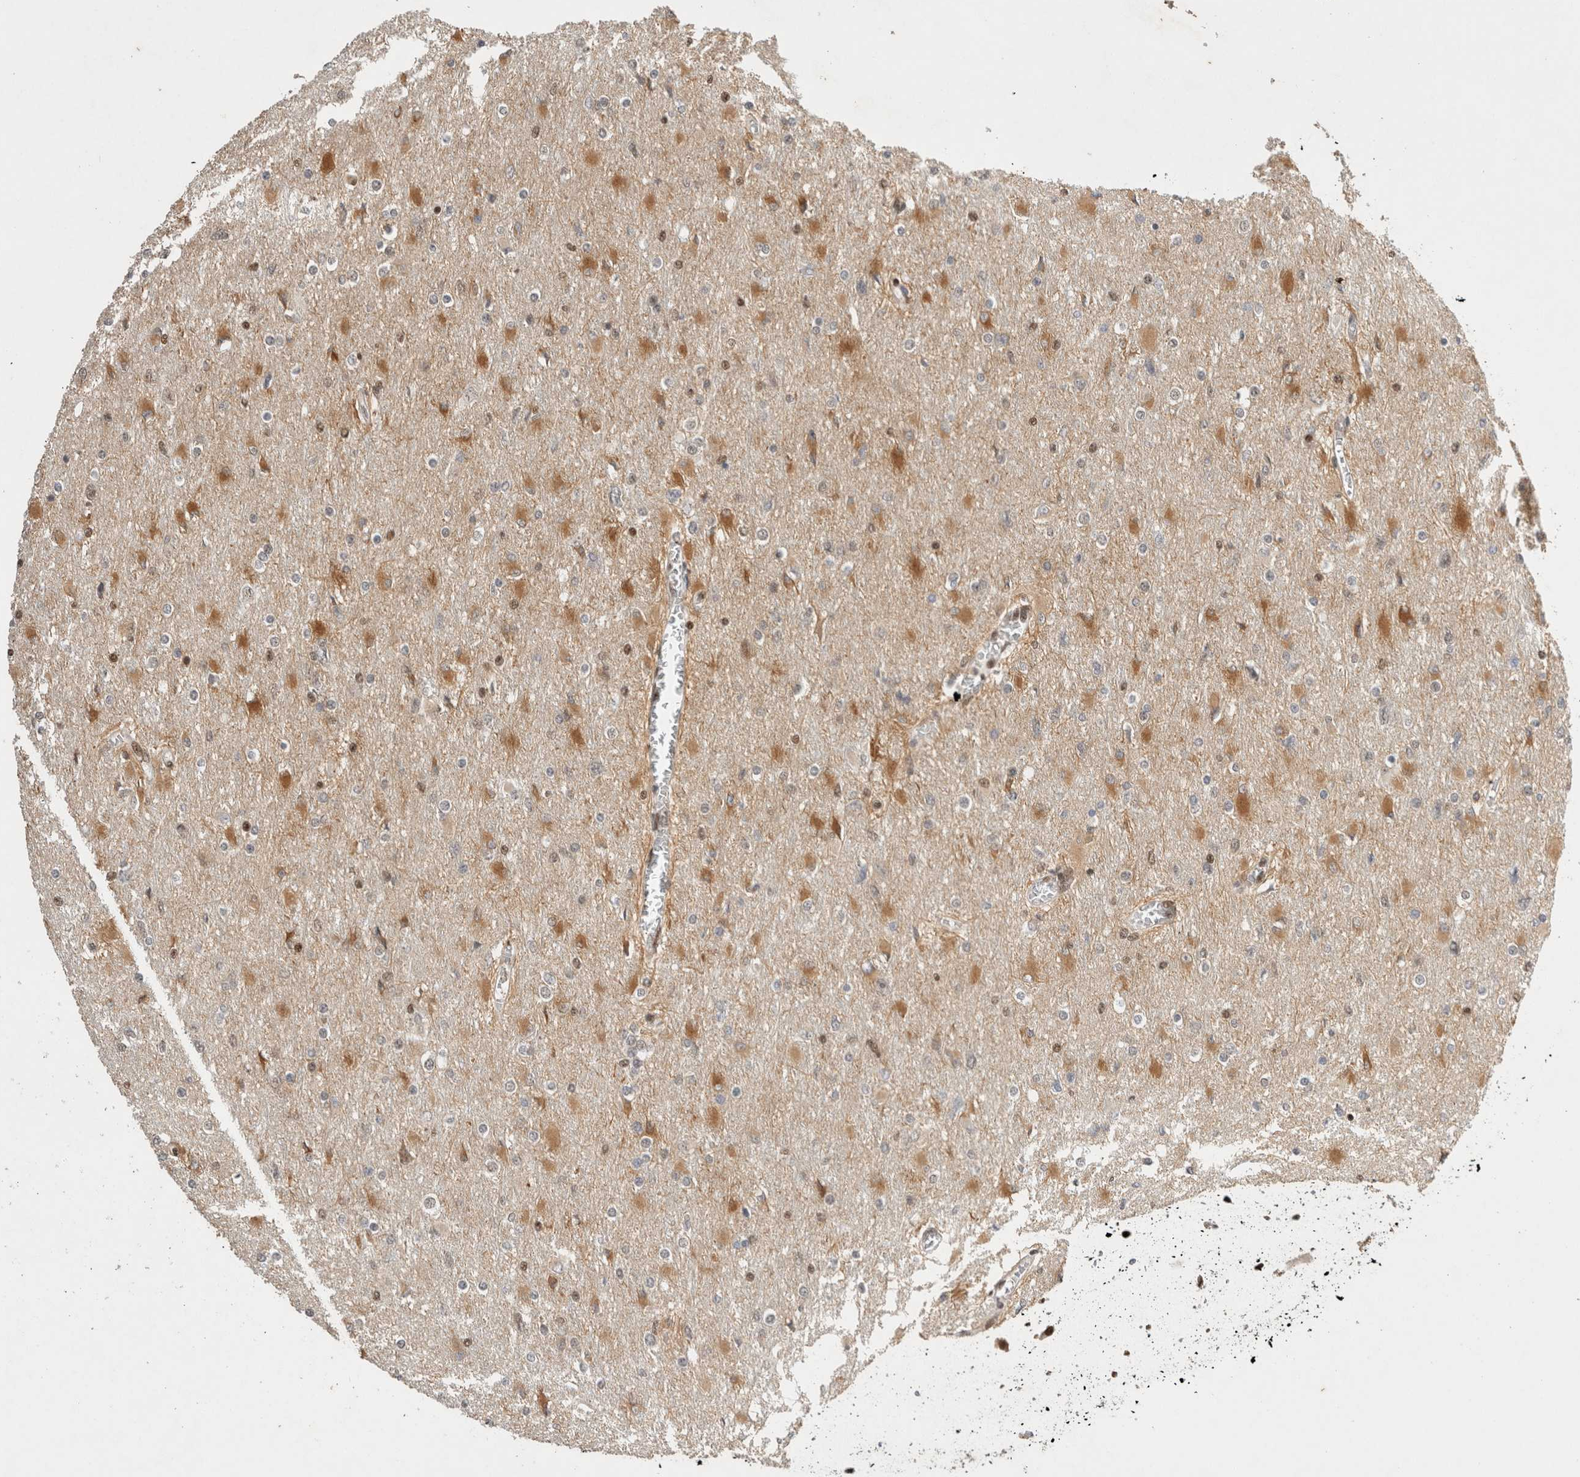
{"staining": {"intensity": "moderate", "quantity": "25%-75%", "location": "cytoplasmic/membranous"}, "tissue": "glioma", "cell_type": "Tumor cells", "image_type": "cancer", "snomed": [{"axis": "morphology", "description": "Glioma, malignant, High grade"}, {"axis": "topography", "description": "Cerebral cortex"}], "caption": "Immunohistochemical staining of malignant high-grade glioma exhibits medium levels of moderate cytoplasmic/membranous protein expression in approximately 25%-75% of tumor cells.", "gene": "SNRNP40", "patient": {"sex": "female", "age": 36}}